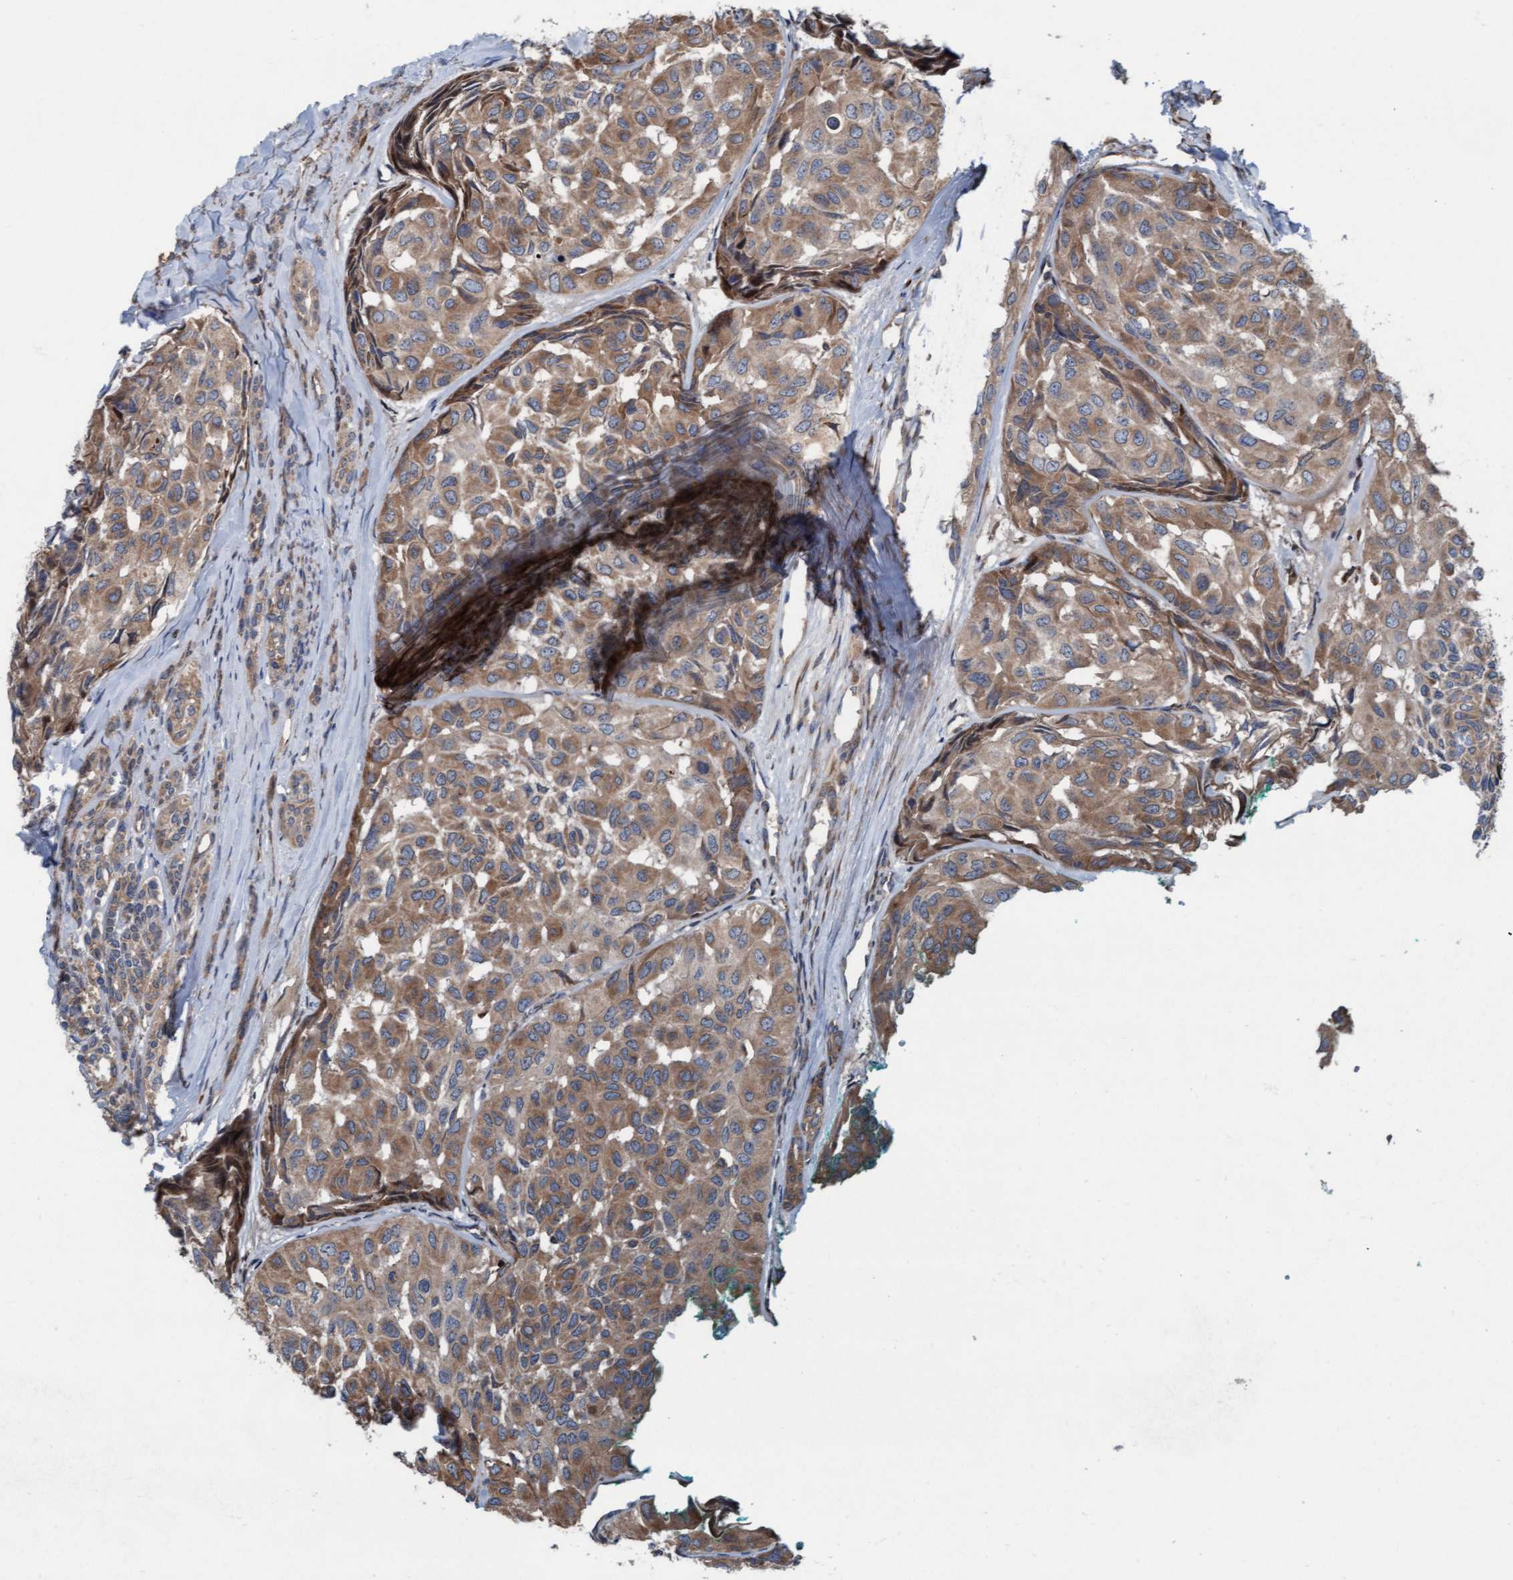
{"staining": {"intensity": "moderate", "quantity": ">75%", "location": "cytoplasmic/membranous"}, "tissue": "head and neck cancer", "cell_type": "Tumor cells", "image_type": "cancer", "snomed": [{"axis": "morphology", "description": "Adenocarcinoma, NOS"}, {"axis": "topography", "description": "Salivary gland, NOS"}, {"axis": "topography", "description": "Head-Neck"}], "caption": "Adenocarcinoma (head and neck) stained with DAB immunohistochemistry (IHC) reveals medium levels of moderate cytoplasmic/membranous expression in about >75% of tumor cells.", "gene": "KLHL26", "patient": {"sex": "female", "age": 76}}